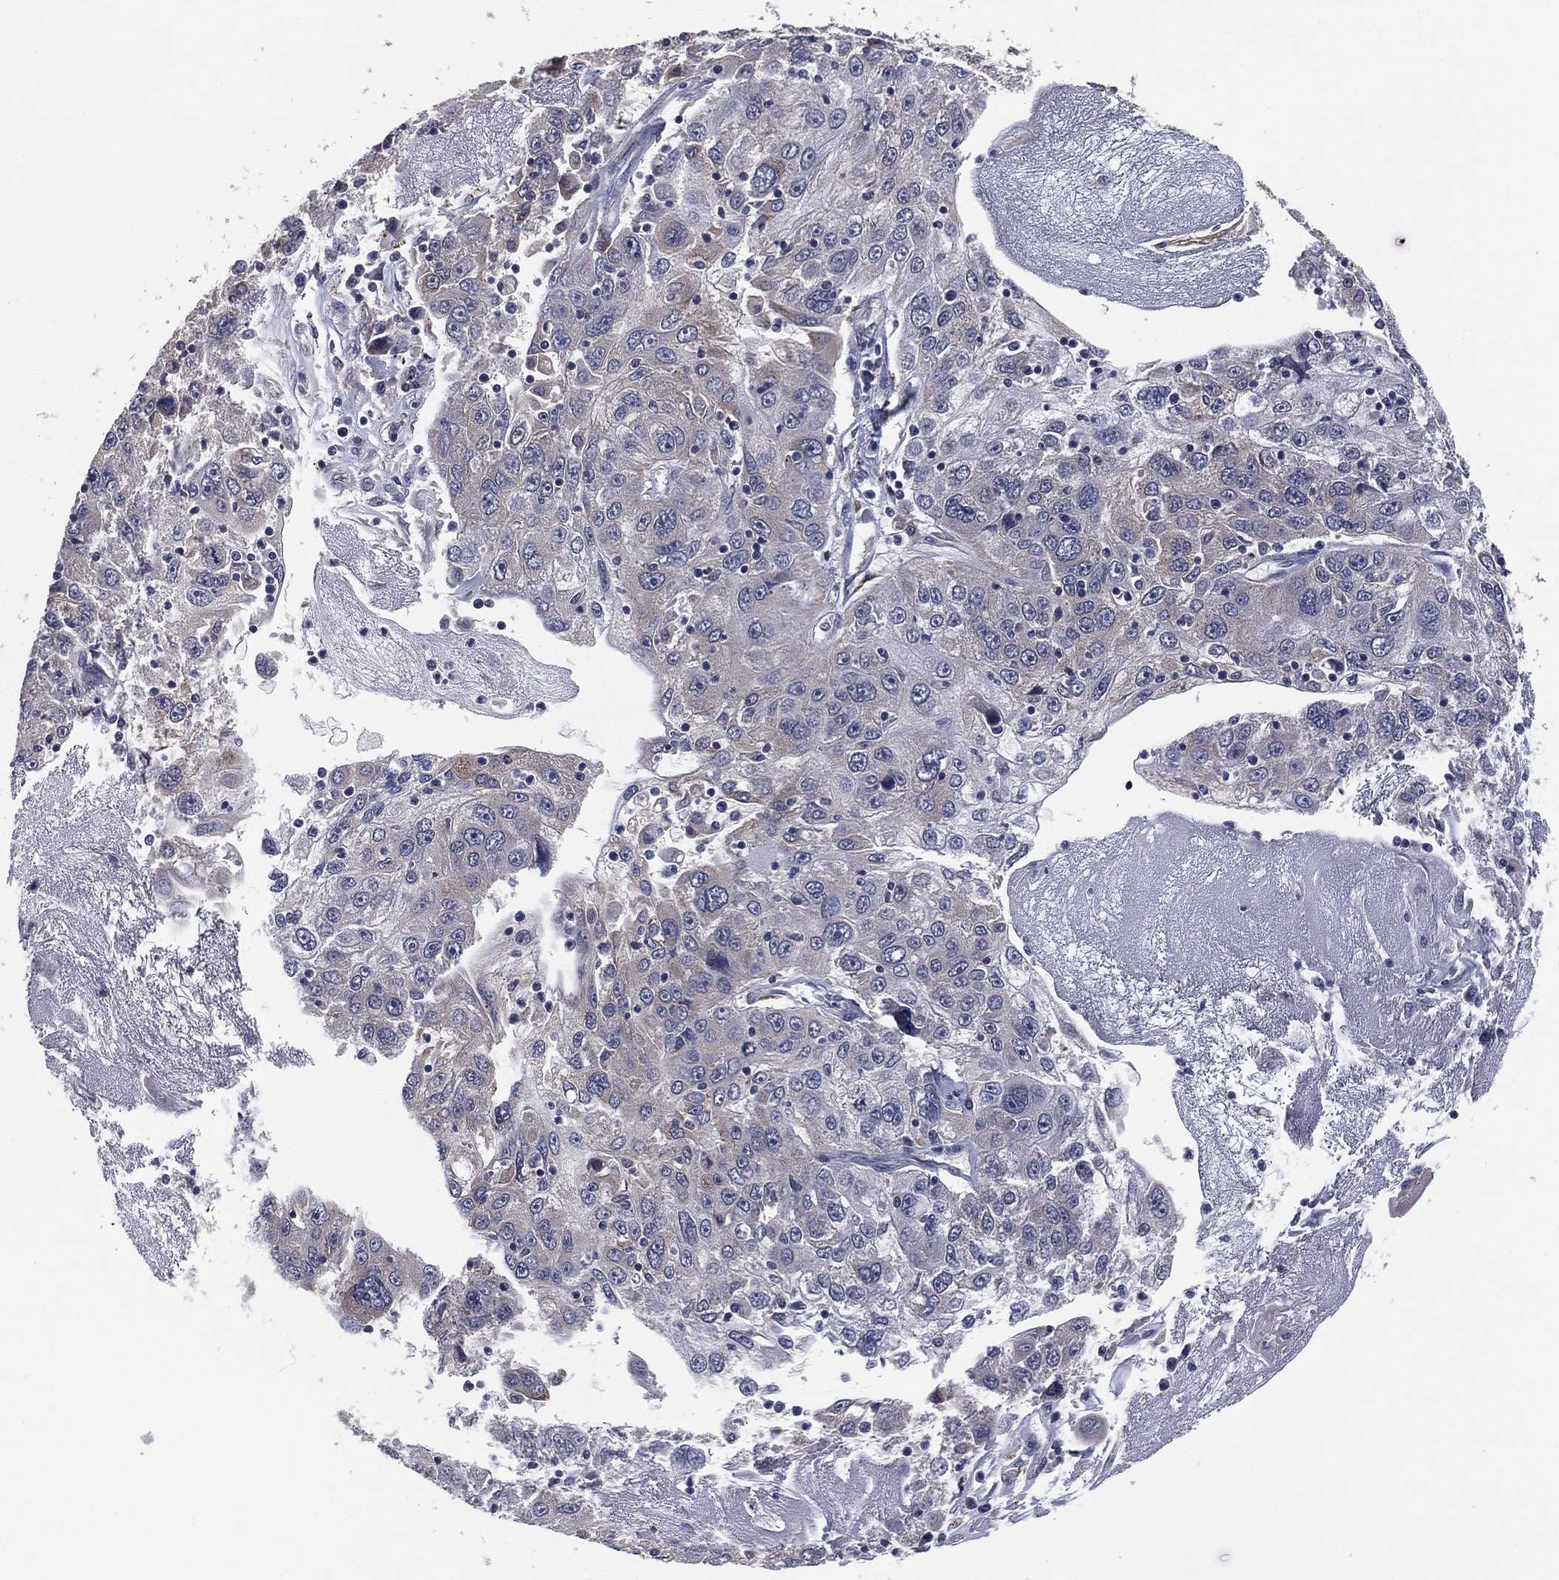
{"staining": {"intensity": "negative", "quantity": "none", "location": "none"}, "tissue": "stomach cancer", "cell_type": "Tumor cells", "image_type": "cancer", "snomed": [{"axis": "morphology", "description": "Adenocarcinoma, NOS"}, {"axis": "topography", "description": "Stomach"}], "caption": "High power microscopy histopathology image of an immunohistochemistry (IHC) image of adenocarcinoma (stomach), revealing no significant staining in tumor cells.", "gene": "SELENOO", "patient": {"sex": "male", "age": 56}}